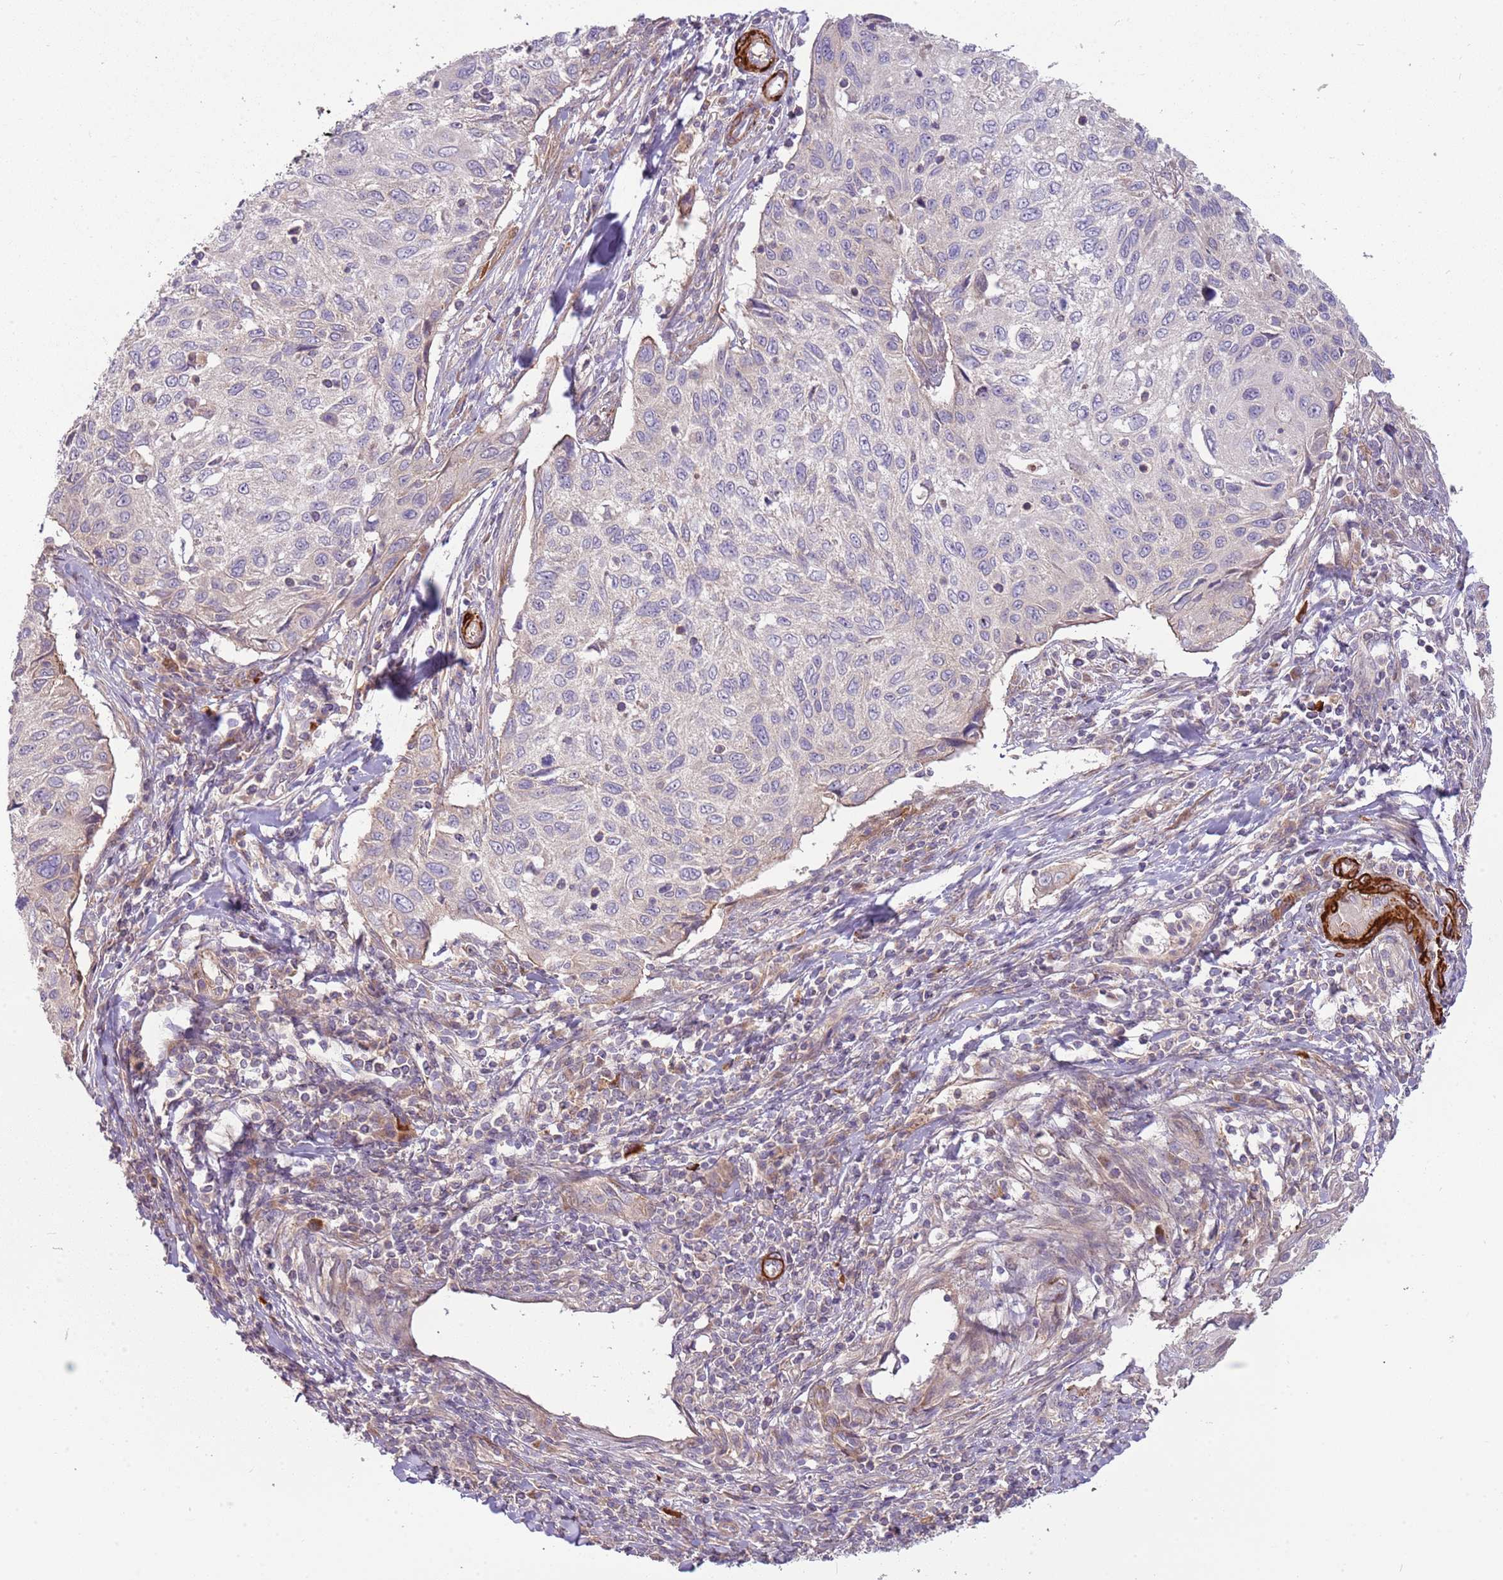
{"staining": {"intensity": "negative", "quantity": "none", "location": "none"}, "tissue": "cervical cancer", "cell_type": "Tumor cells", "image_type": "cancer", "snomed": [{"axis": "morphology", "description": "Squamous cell carcinoma, NOS"}, {"axis": "topography", "description": "Cervix"}], "caption": "Tumor cells show no significant positivity in cervical cancer.", "gene": "RNF128", "patient": {"sex": "female", "age": 70}}